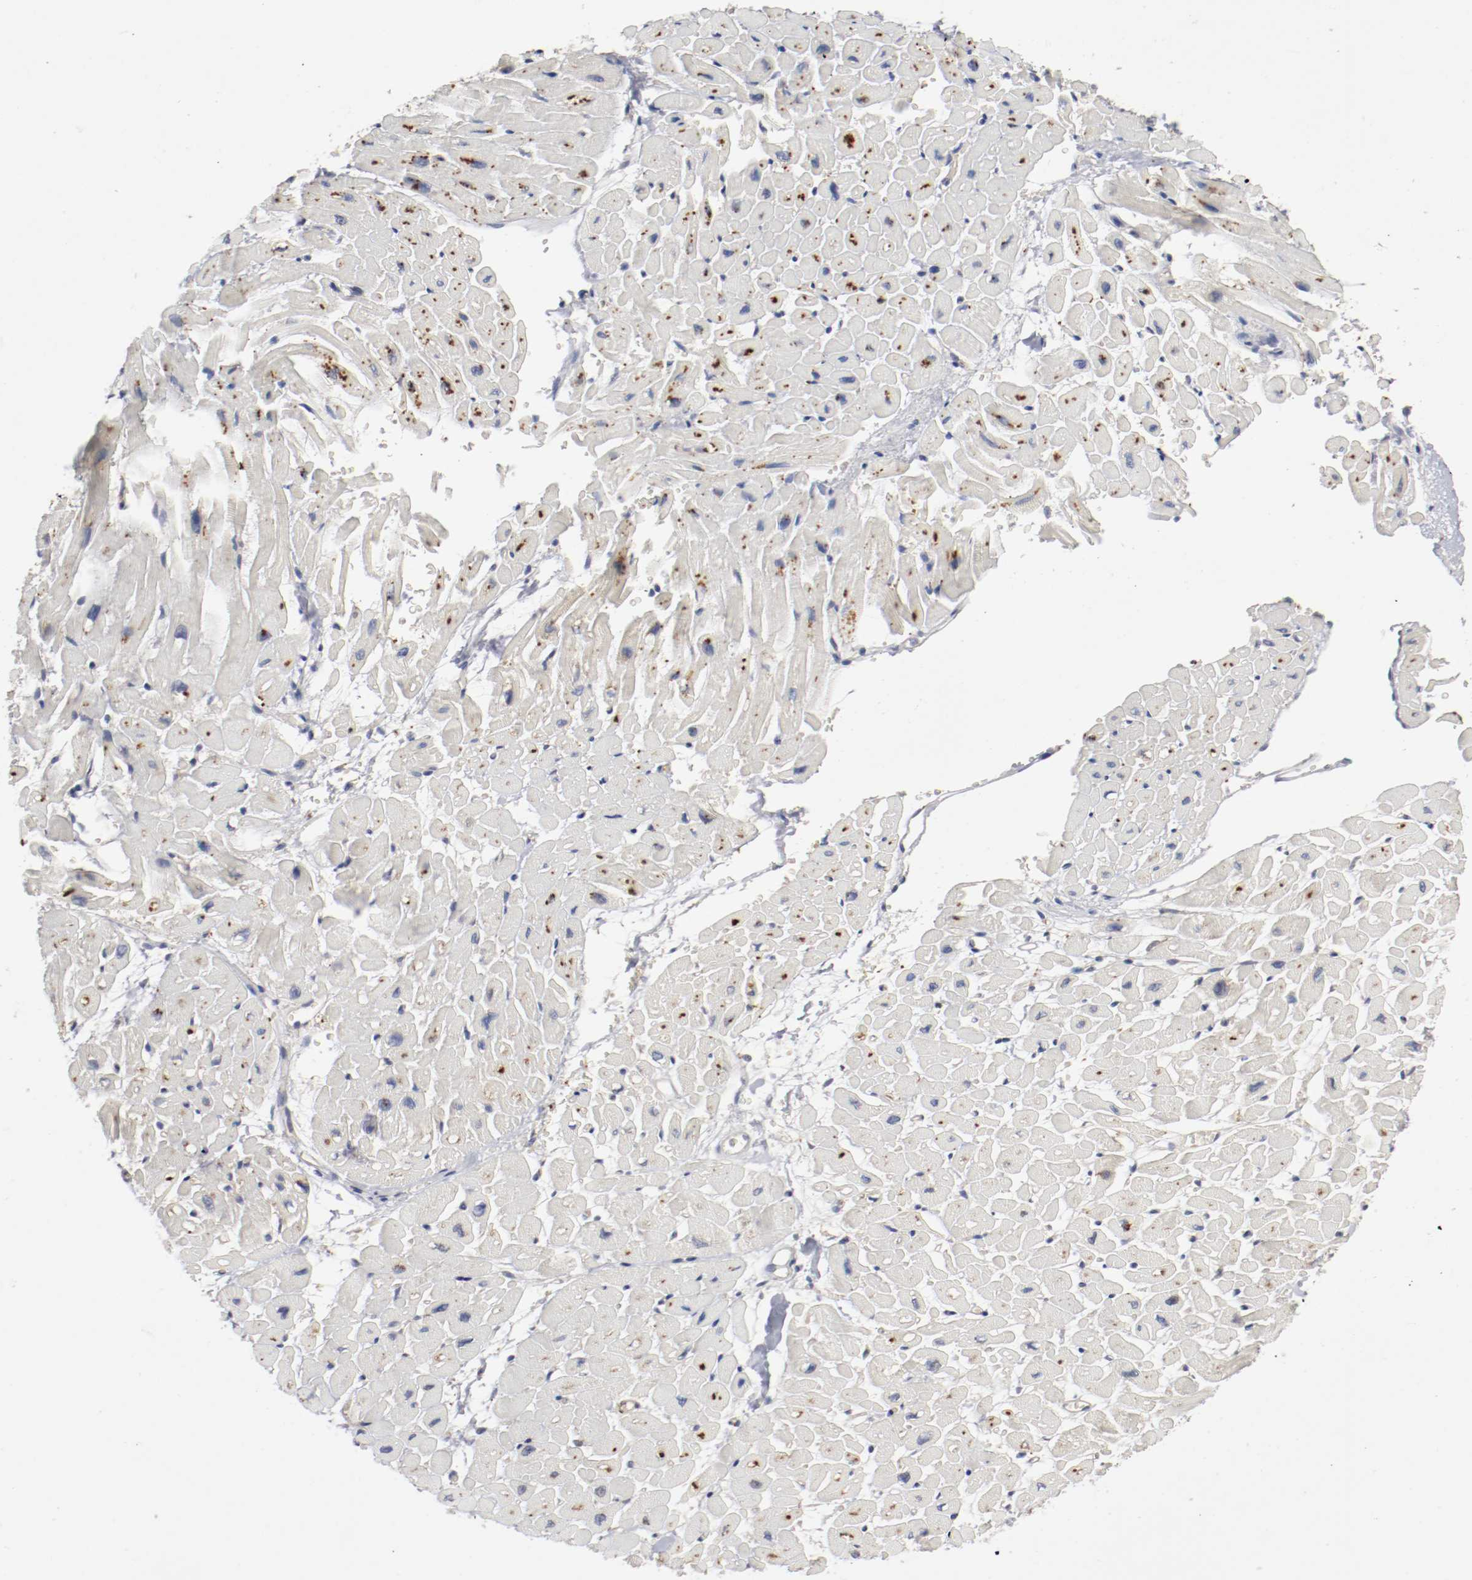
{"staining": {"intensity": "moderate", "quantity": "25%-75%", "location": "cytoplasmic/membranous"}, "tissue": "heart muscle", "cell_type": "Cardiomyocytes", "image_type": "normal", "snomed": [{"axis": "morphology", "description": "Normal tissue, NOS"}, {"axis": "topography", "description": "Heart"}], "caption": "This micrograph exhibits unremarkable heart muscle stained with immunohistochemistry to label a protein in brown. The cytoplasmic/membranous of cardiomyocytes show moderate positivity for the protein. Nuclei are counter-stained blue.", "gene": "REN", "patient": {"sex": "male", "age": 45}}